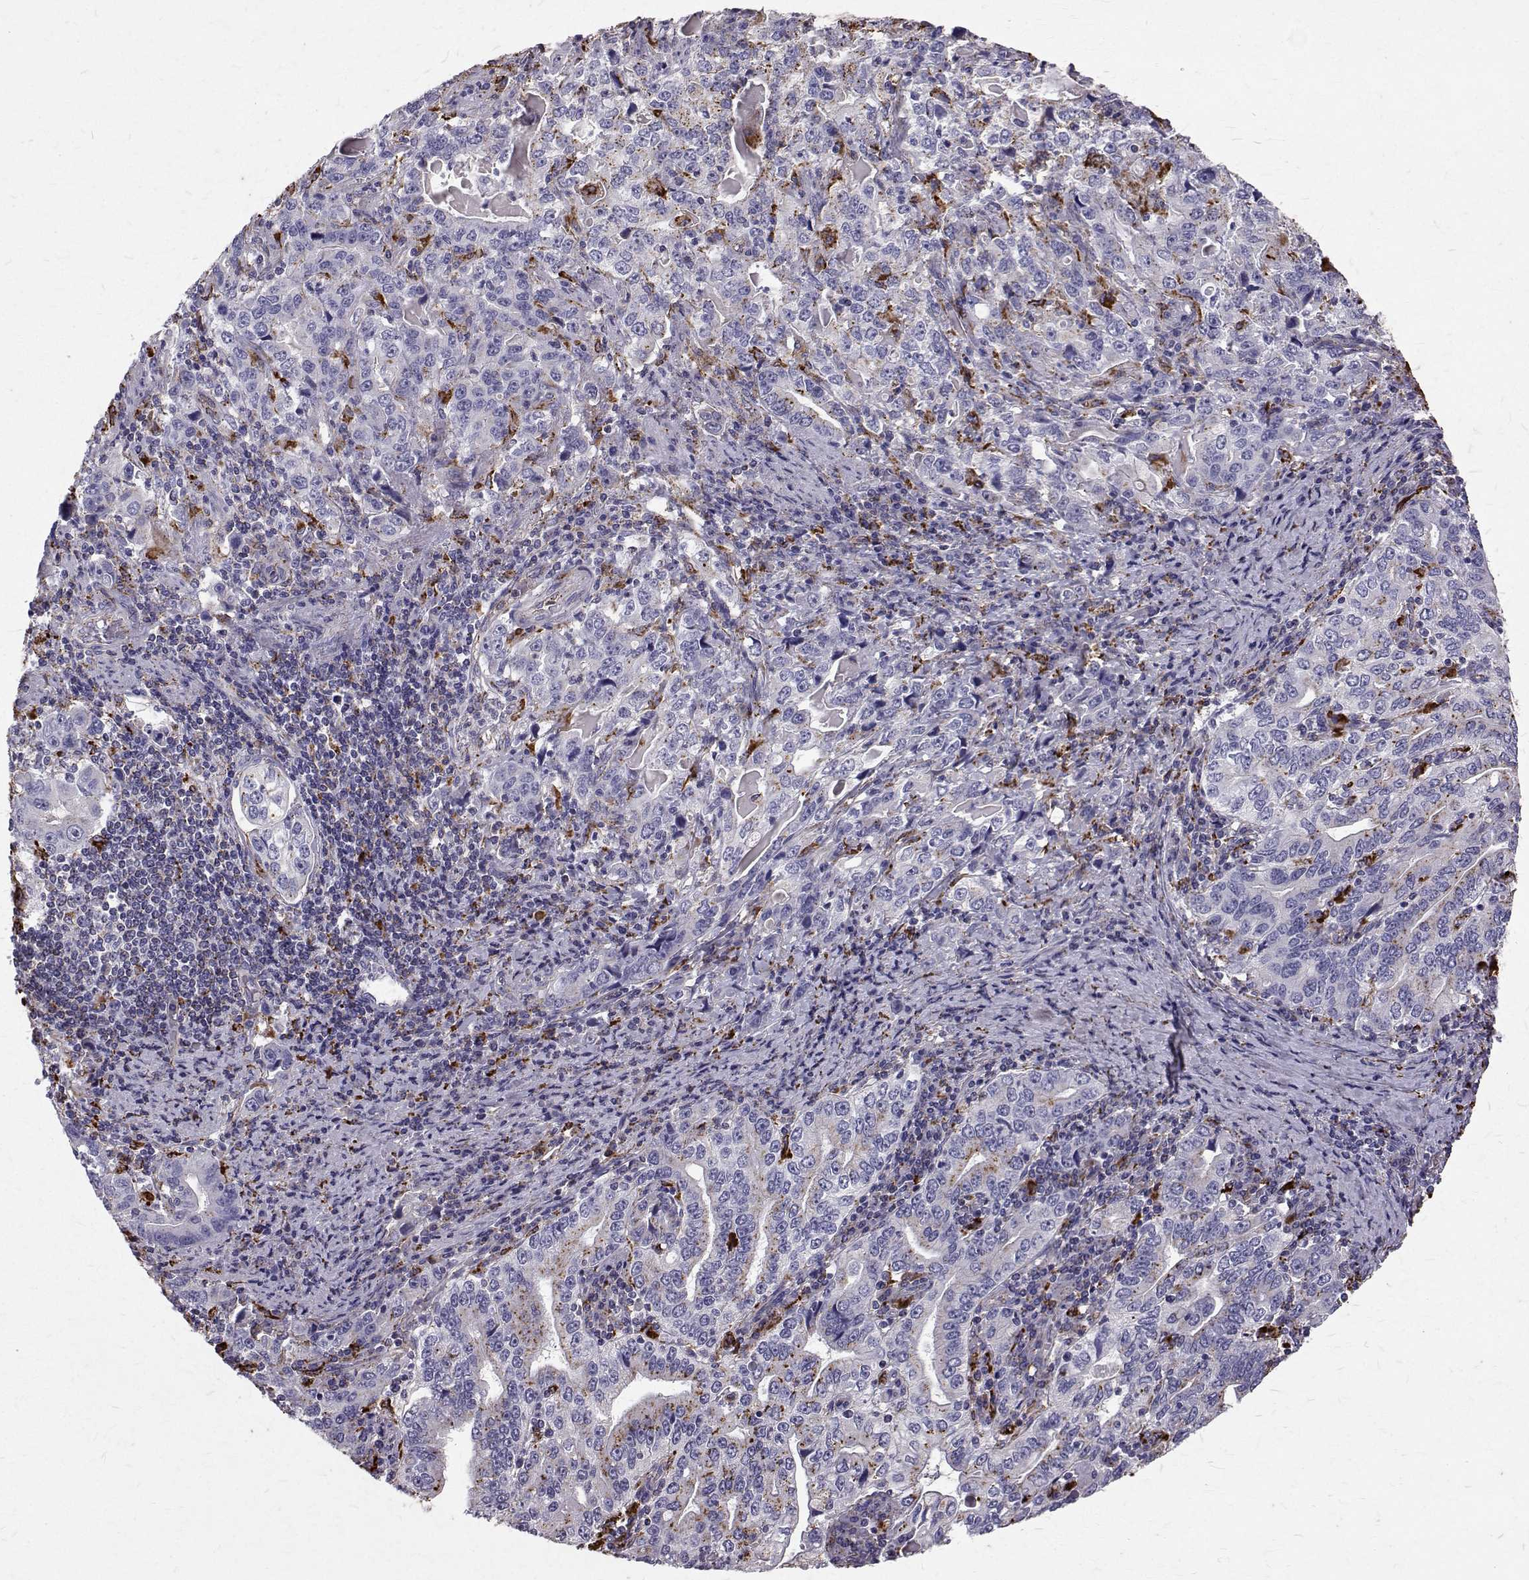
{"staining": {"intensity": "strong", "quantity": "<25%", "location": "cytoplasmic/membranous"}, "tissue": "stomach cancer", "cell_type": "Tumor cells", "image_type": "cancer", "snomed": [{"axis": "morphology", "description": "Adenocarcinoma, NOS"}, {"axis": "topography", "description": "Stomach, lower"}], "caption": "Adenocarcinoma (stomach) was stained to show a protein in brown. There is medium levels of strong cytoplasmic/membranous expression in about <25% of tumor cells.", "gene": "TPP1", "patient": {"sex": "female", "age": 72}}